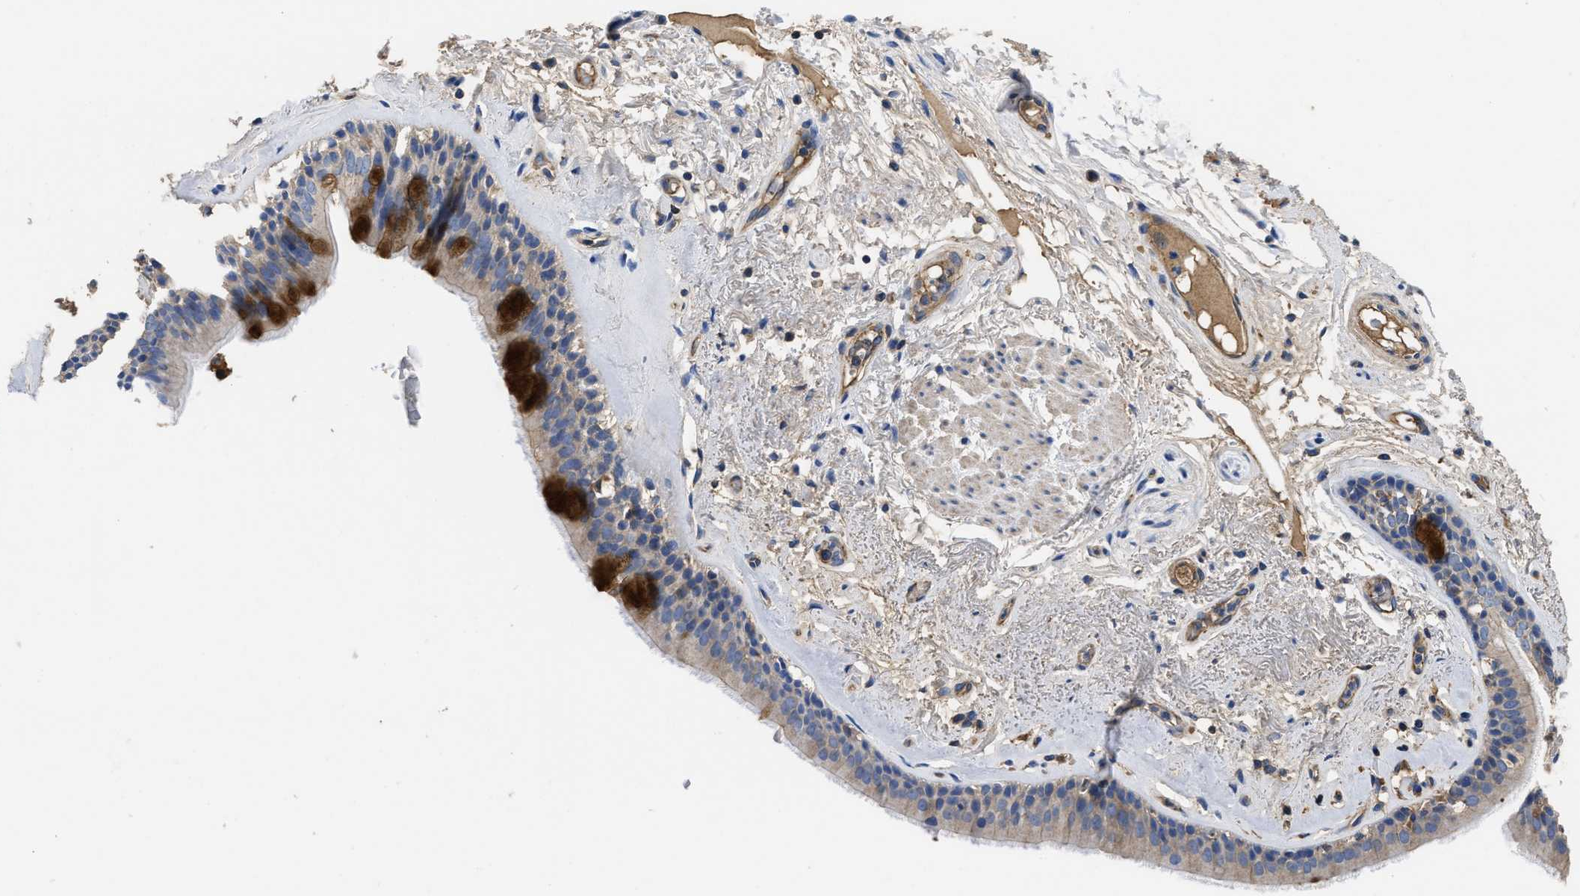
{"staining": {"intensity": "strong", "quantity": "25%-75%", "location": "cytoplasmic/membranous"}, "tissue": "bronchus", "cell_type": "Respiratory epithelial cells", "image_type": "normal", "snomed": [{"axis": "morphology", "description": "Normal tissue, NOS"}, {"axis": "topography", "description": "Cartilage tissue"}], "caption": "Immunohistochemistry (IHC) of unremarkable human bronchus shows high levels of strong cytoplasmic/membranous positivity in about 25%-75% of respiratory epithelial cells. Nuclei are stained in blue.", "gene": "USP4", "patient": {"sex": "female", "age": 63}}